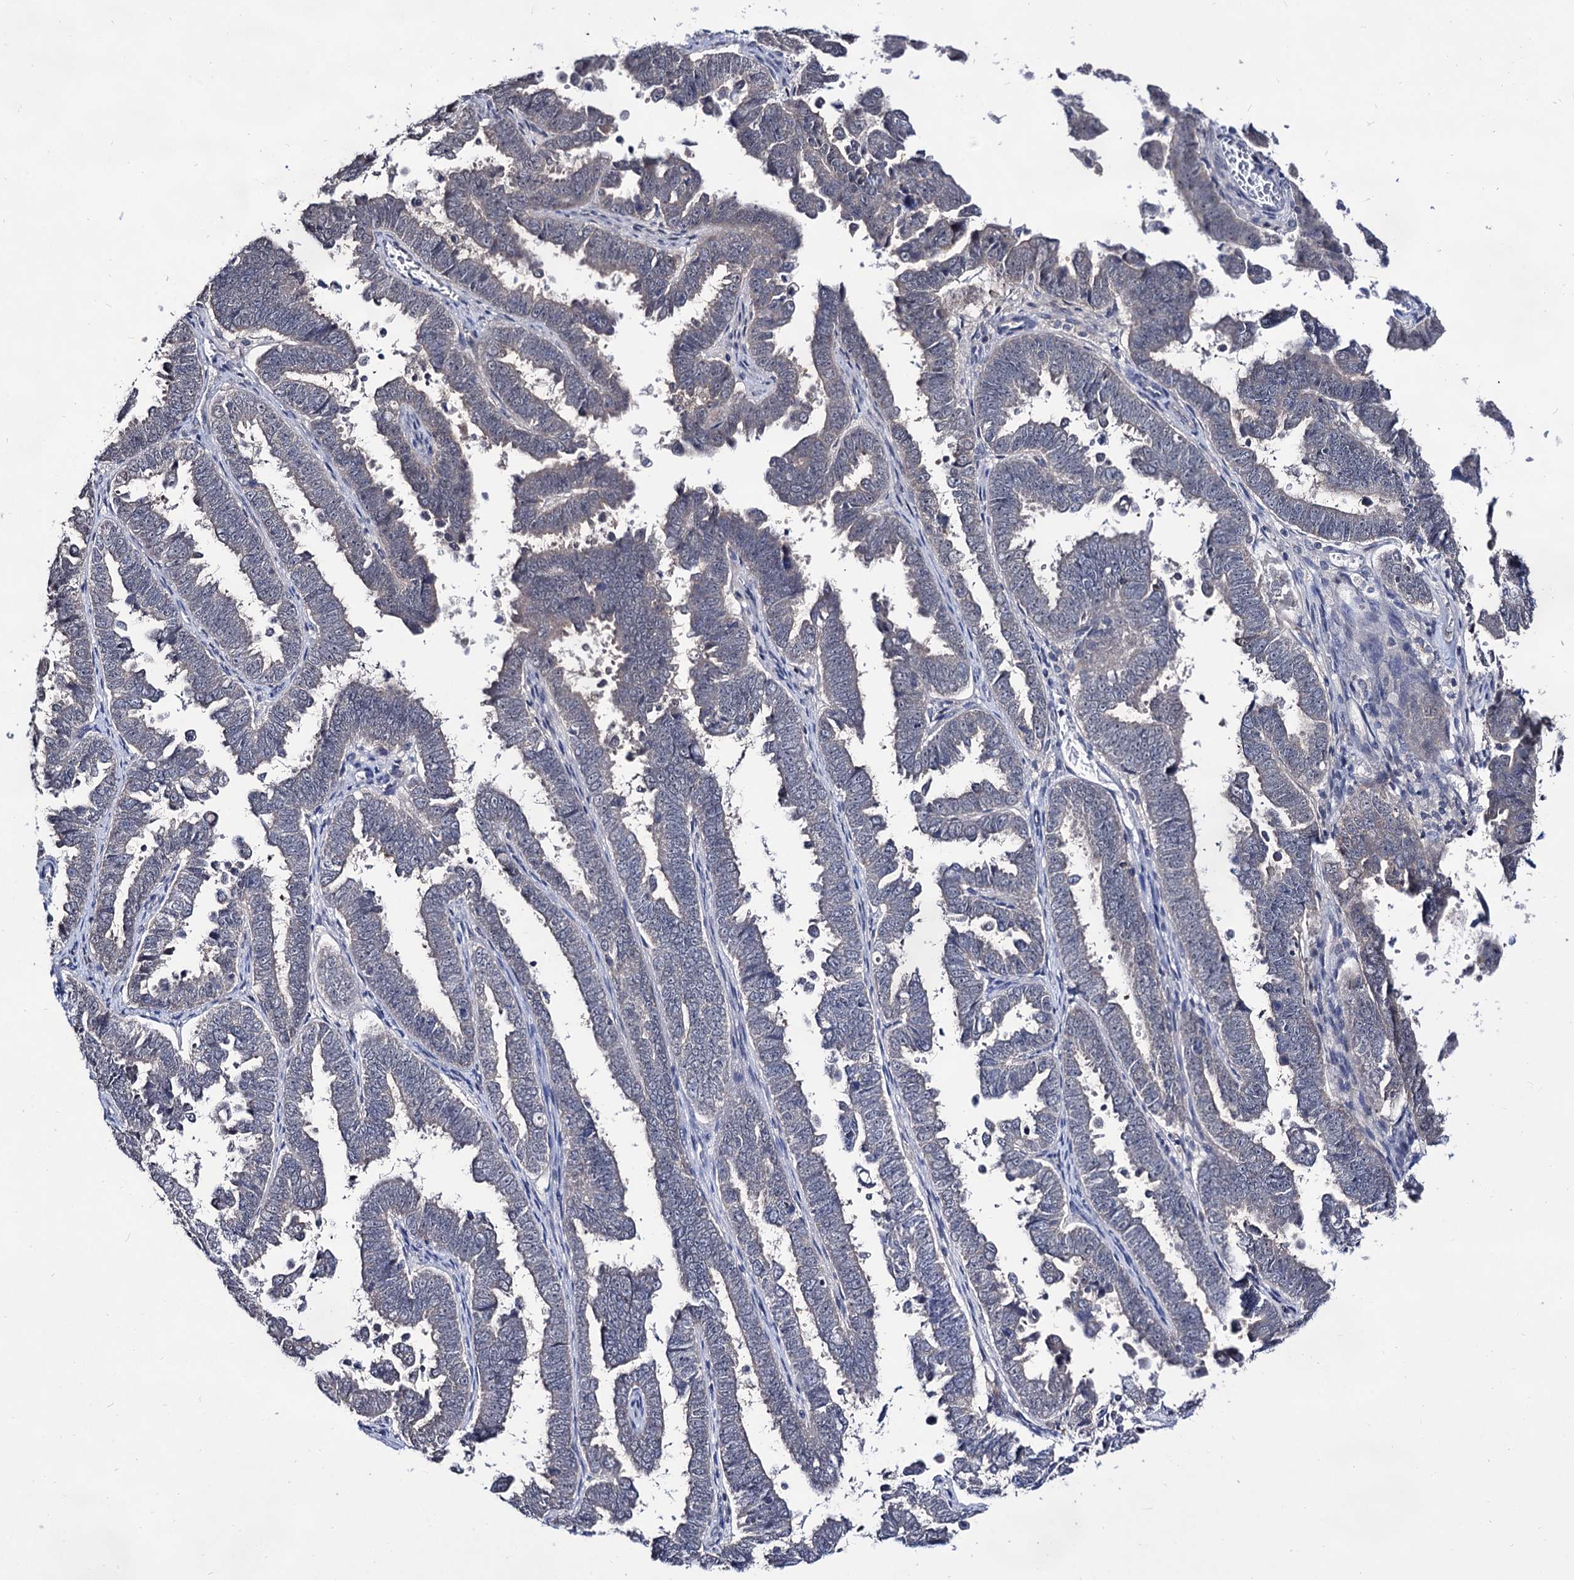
{"staining": {"intensity": "negative", "quantity": "none", "location": "none"}, "tissue": "endometrial cancer", "cell_type": "Tumor cells", "image_type": "cancer", "snomed": [{"axis": "morphology", "description": "Adenocarcinoma, NOS"}, {"axis": "topography", "description": "Endometrium"}], "caption": "Endometrial cancer was stained to show a protein in brown. There is no significant positivity in tumor cells.", "gene": "ARFIP2", "patient": {"sex": "female", "age": 75}}